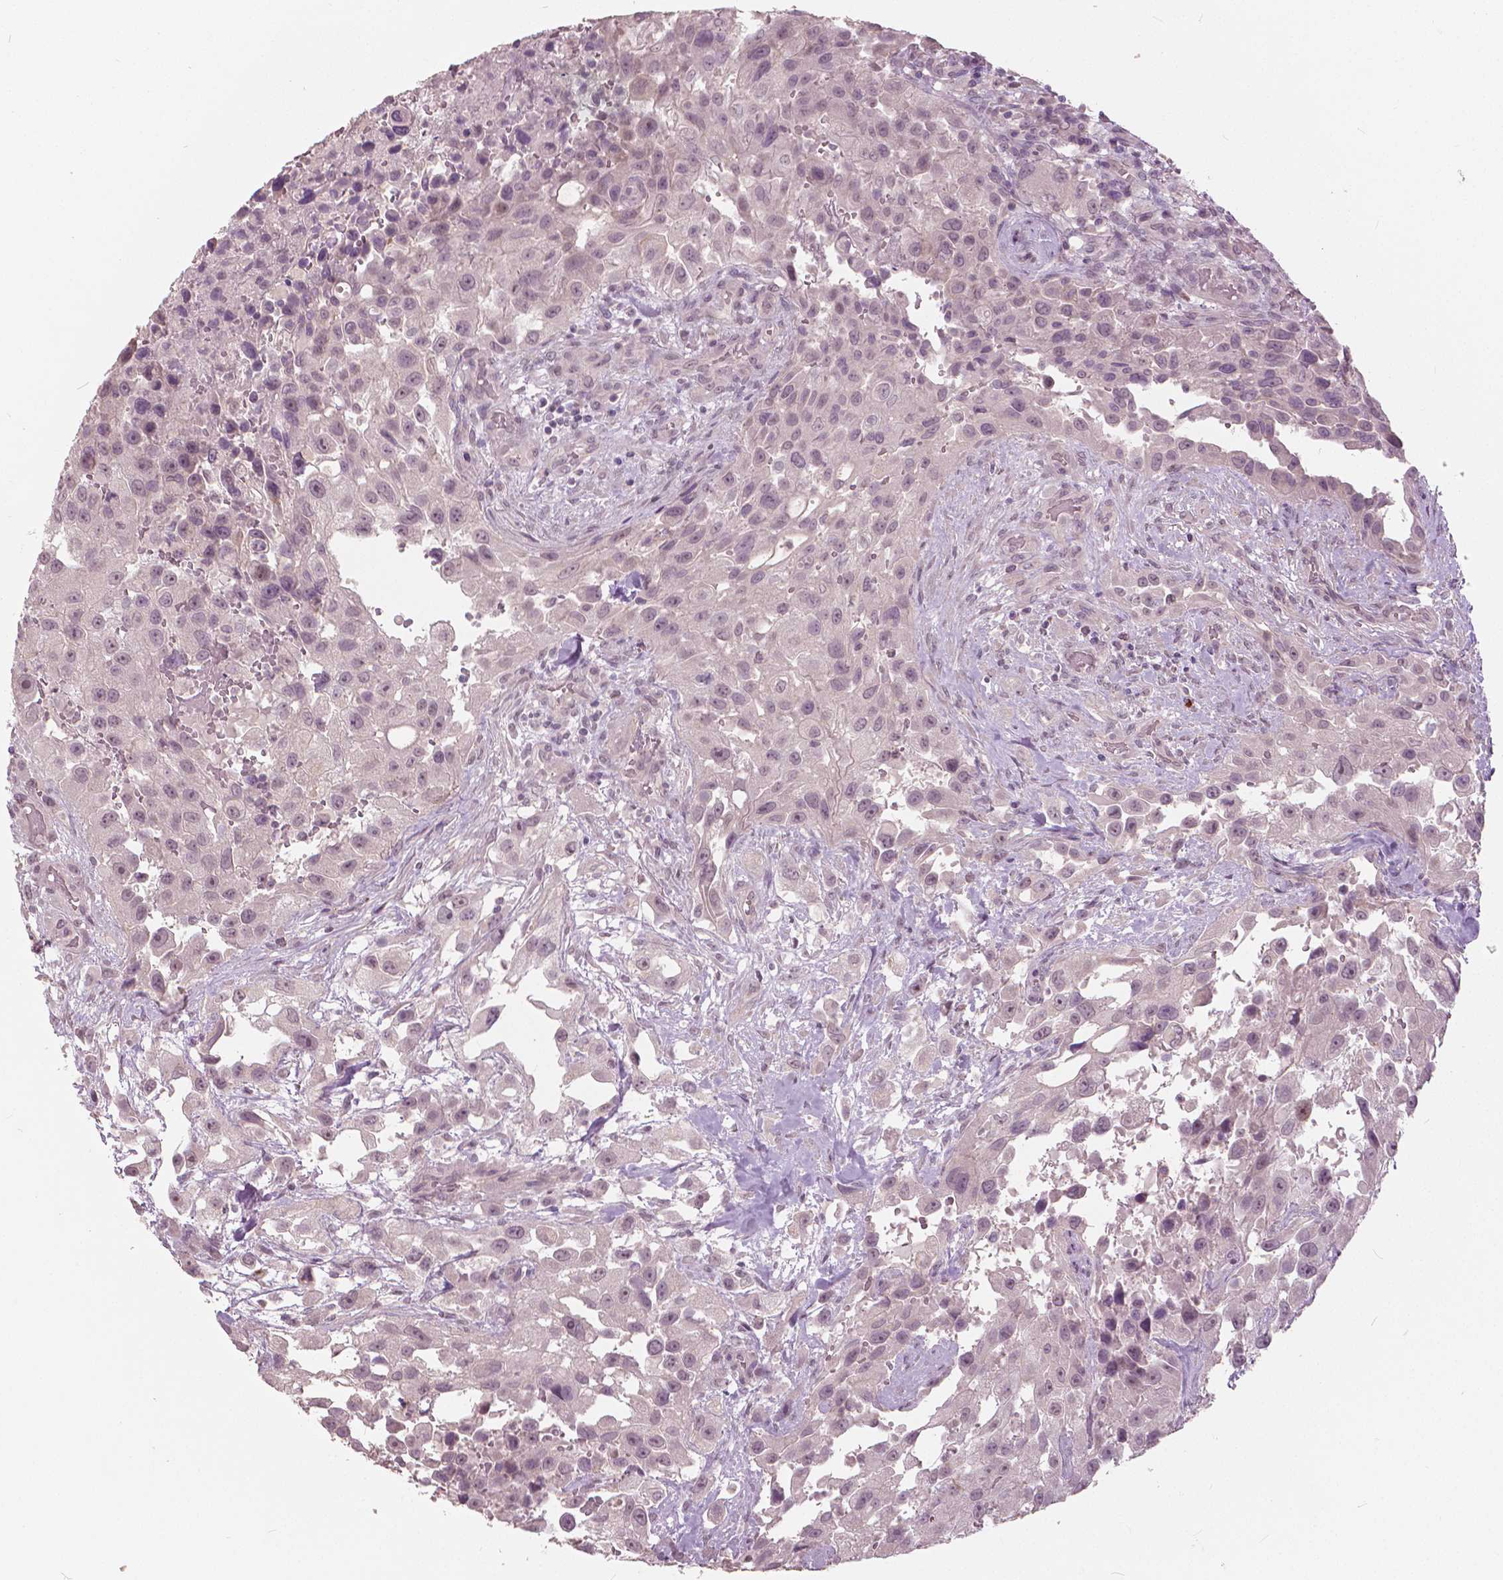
{"staining": {"intensity": "moderate", "quantity": "<25%", "location": "nuclear"}, "tissue": "urothelial cancer", "cell_type": "Tumor cells", "image_type": "cancer", "snomed": [{"axis": "morphology", "description": "Urothelial carcinoma, High grade"}, {"axis": "topography", "description": "Urinary bladder"}], "caption": "Immunohistochemical staining of human urothelial cancer shows moderate nuclear protein positivity in about <25% of tumor cells.", "gene": "NANOG", "patient": {"sex": "male", "age": 79}}